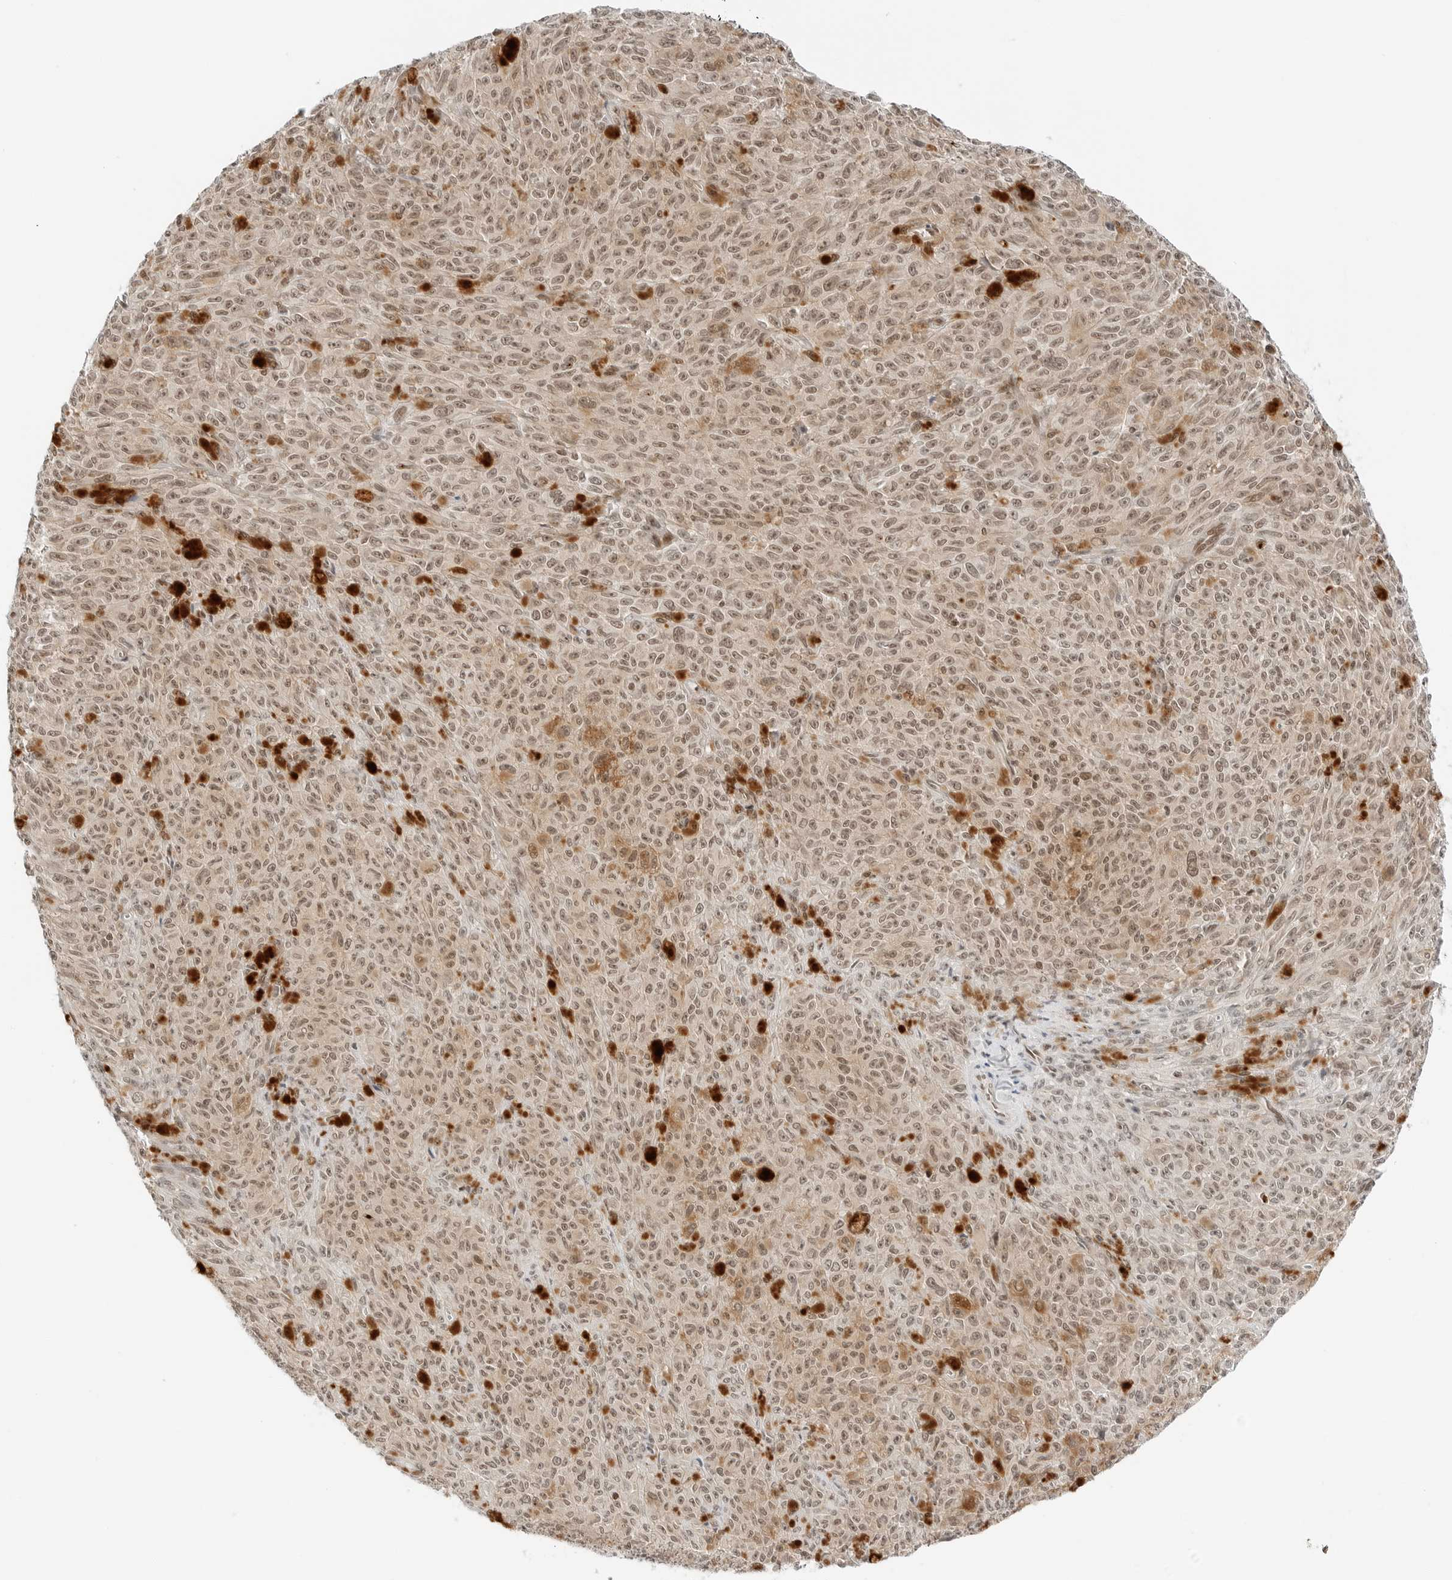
{"staining": {"intensity": "moderate", "quantity": ">75%", "location": "nuclear"}, "tissue": "melanoma", "cell_type": "Tumor cells", "image_type": "cancer", "snomed": [{"axis": "morphology", "description": "Malignant melanoma, NOS"}, {"axis": "topography", "description": "Skin"}], "caption": "This is a micrograph of immunohistochemistry (IHC) staining of malignant melanoma, which shows moderate expression in the nuclear of tumor cells.", "gene": "CRTC2", "patient": {"sex": "female", "age": 82}}